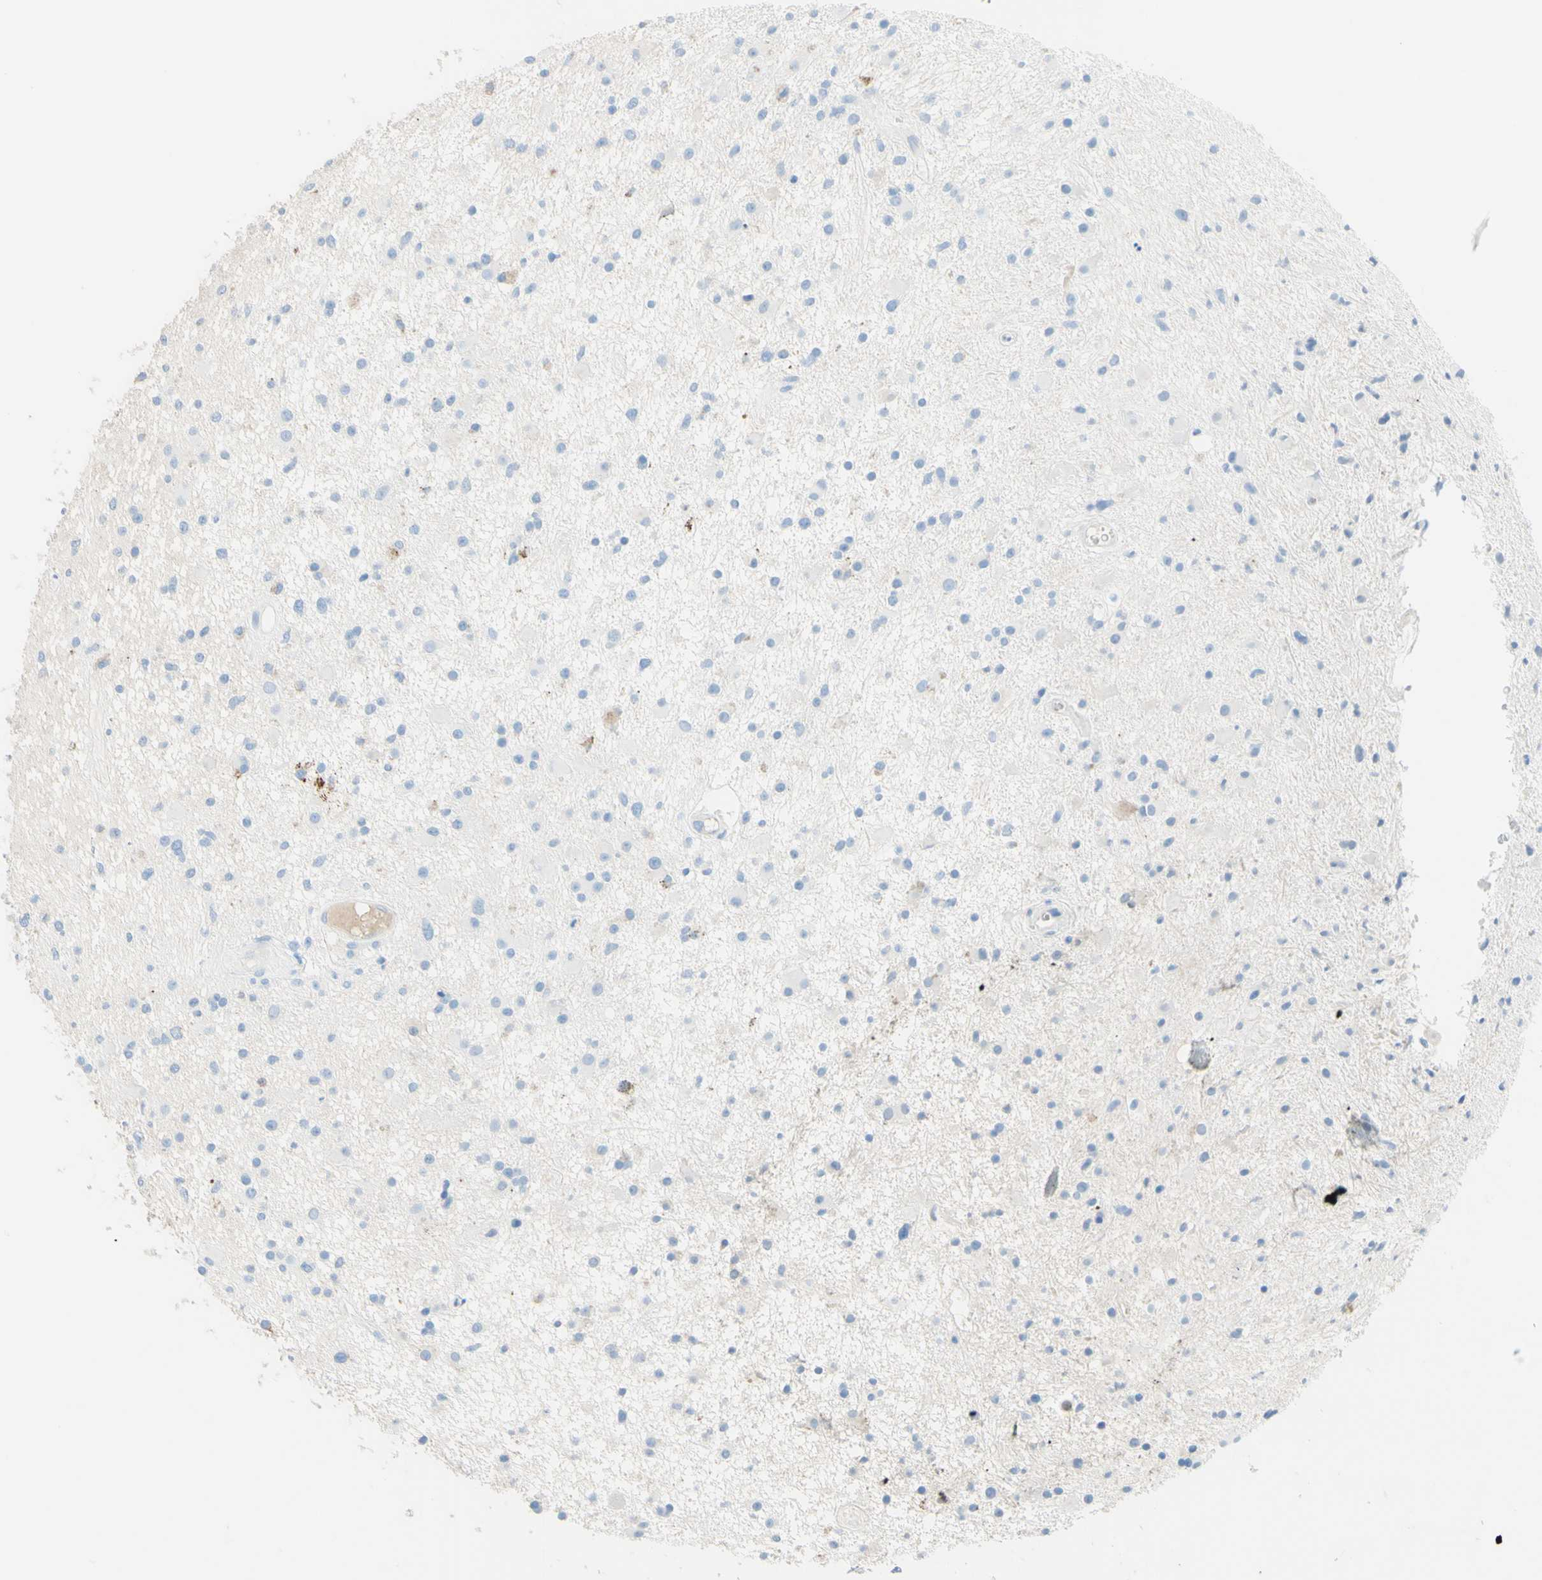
{"staining": {"intensity": "negative", "quantity": "none", "location": "none"}, "tissue": "glioma", "cell_type": "Tumor cells", "image_type": "cancer", "snomed": [{"axis": "morphology", "description": "Glioma, malignant, High grade"}, {"axis": "topography", "description": "Brain"}], "caption": "Micrograph shows no significant protein positivity in tumor cells of malignant glioma (high-grade).", "gene": "IL6ST", "patient": {"sex": "male", "age": 33}}